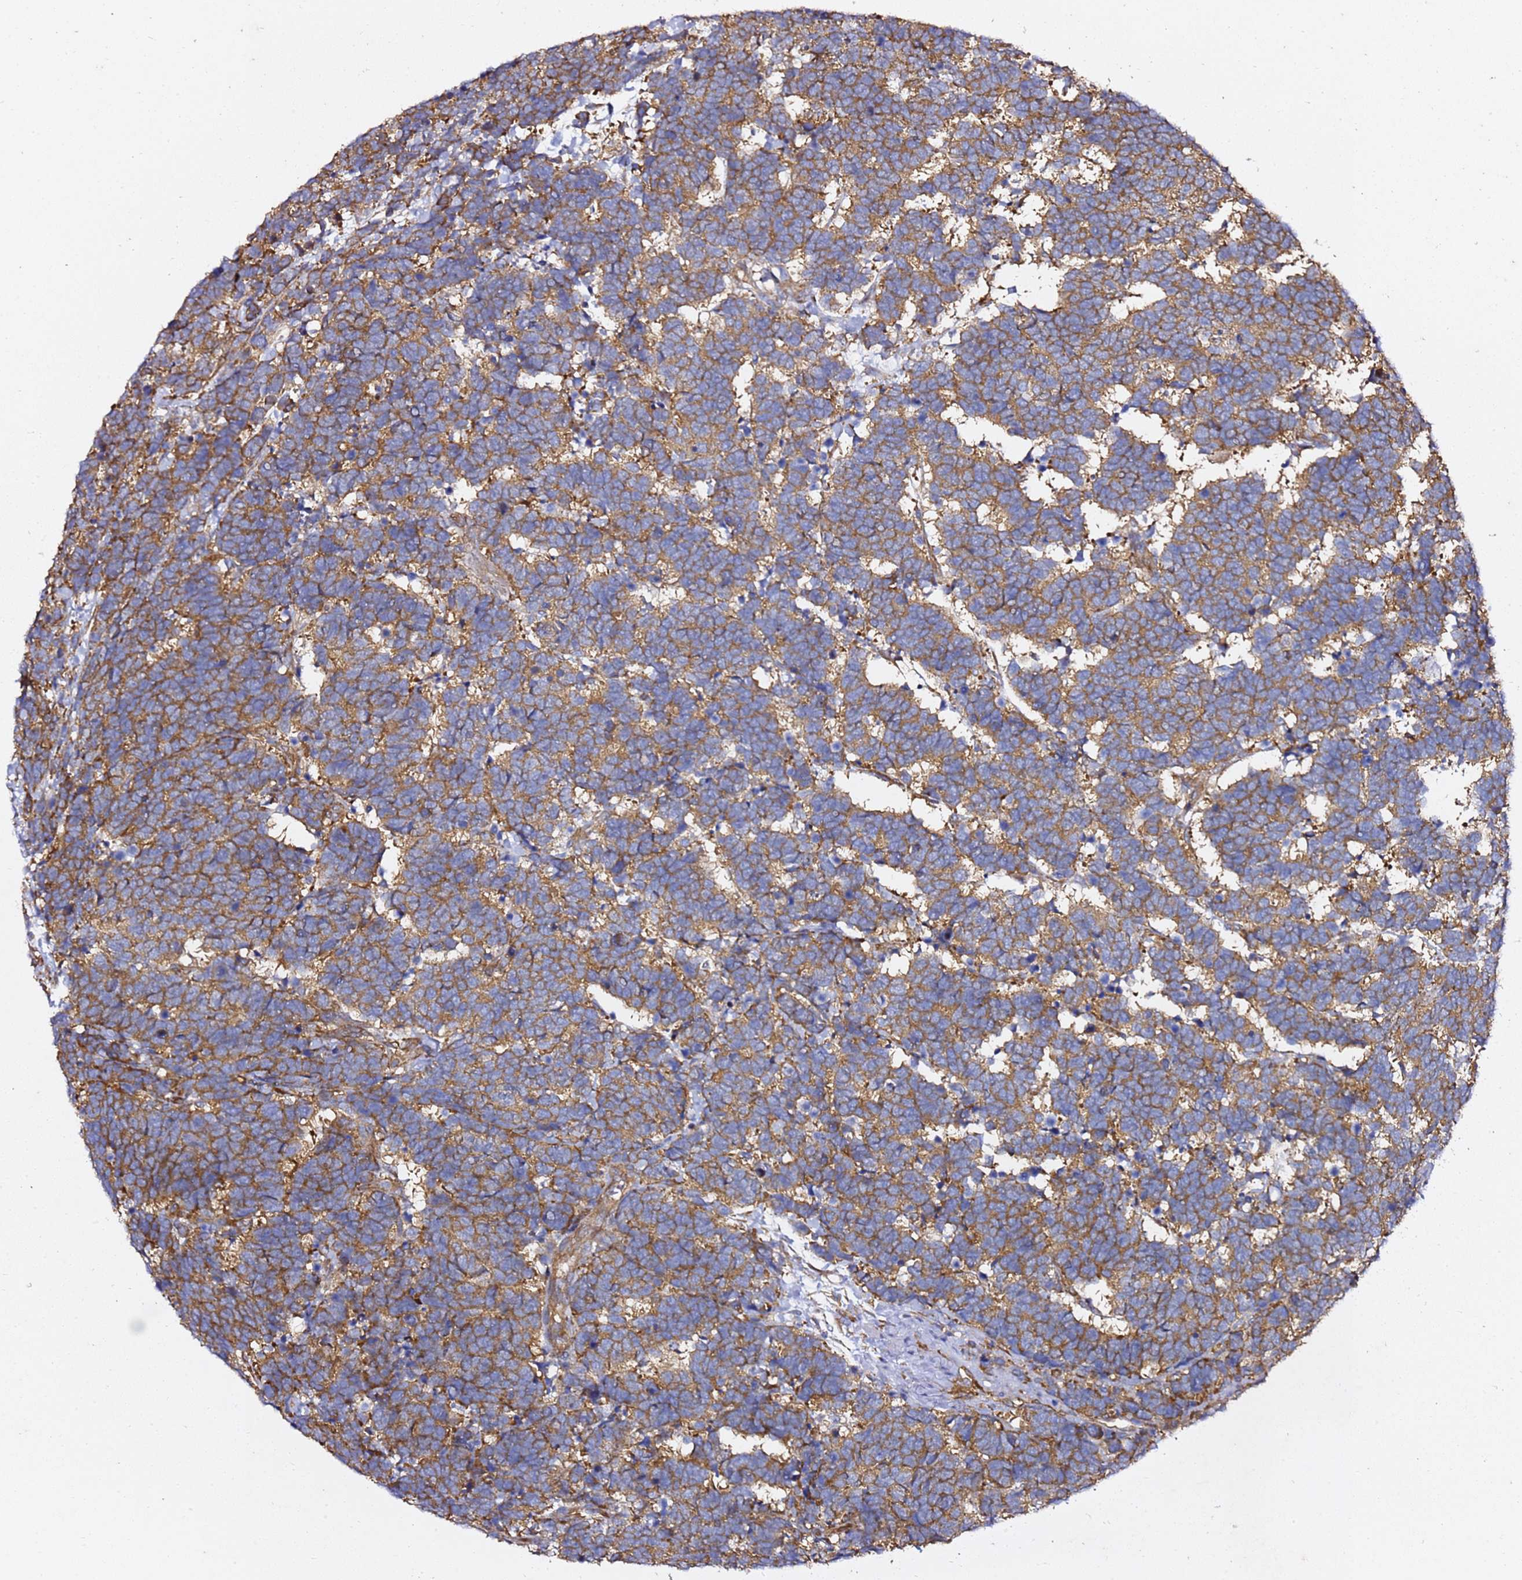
{"staining": {"intensity": "moderate", "quantity": ">75%", "location": "cytoplasmic/membranous"}, "tissue": "carcinoid", "cell_type": "Tumor cells", "image_type": "cancer", "snomed": [{"axis": "morphology", "description": "Carcinoma, NOS"}, {"axis": "morphology", "description": "Carcinoid, malignant, NOS"}, {"axis": "topography", "description": "Urinary bladder"}], "caption": "Human carcinoid stained with a protein marker demonstrates moderate staining in tumor cells.", "gene": "TPST1", "patient": {"sex": "male", "age": 57}}